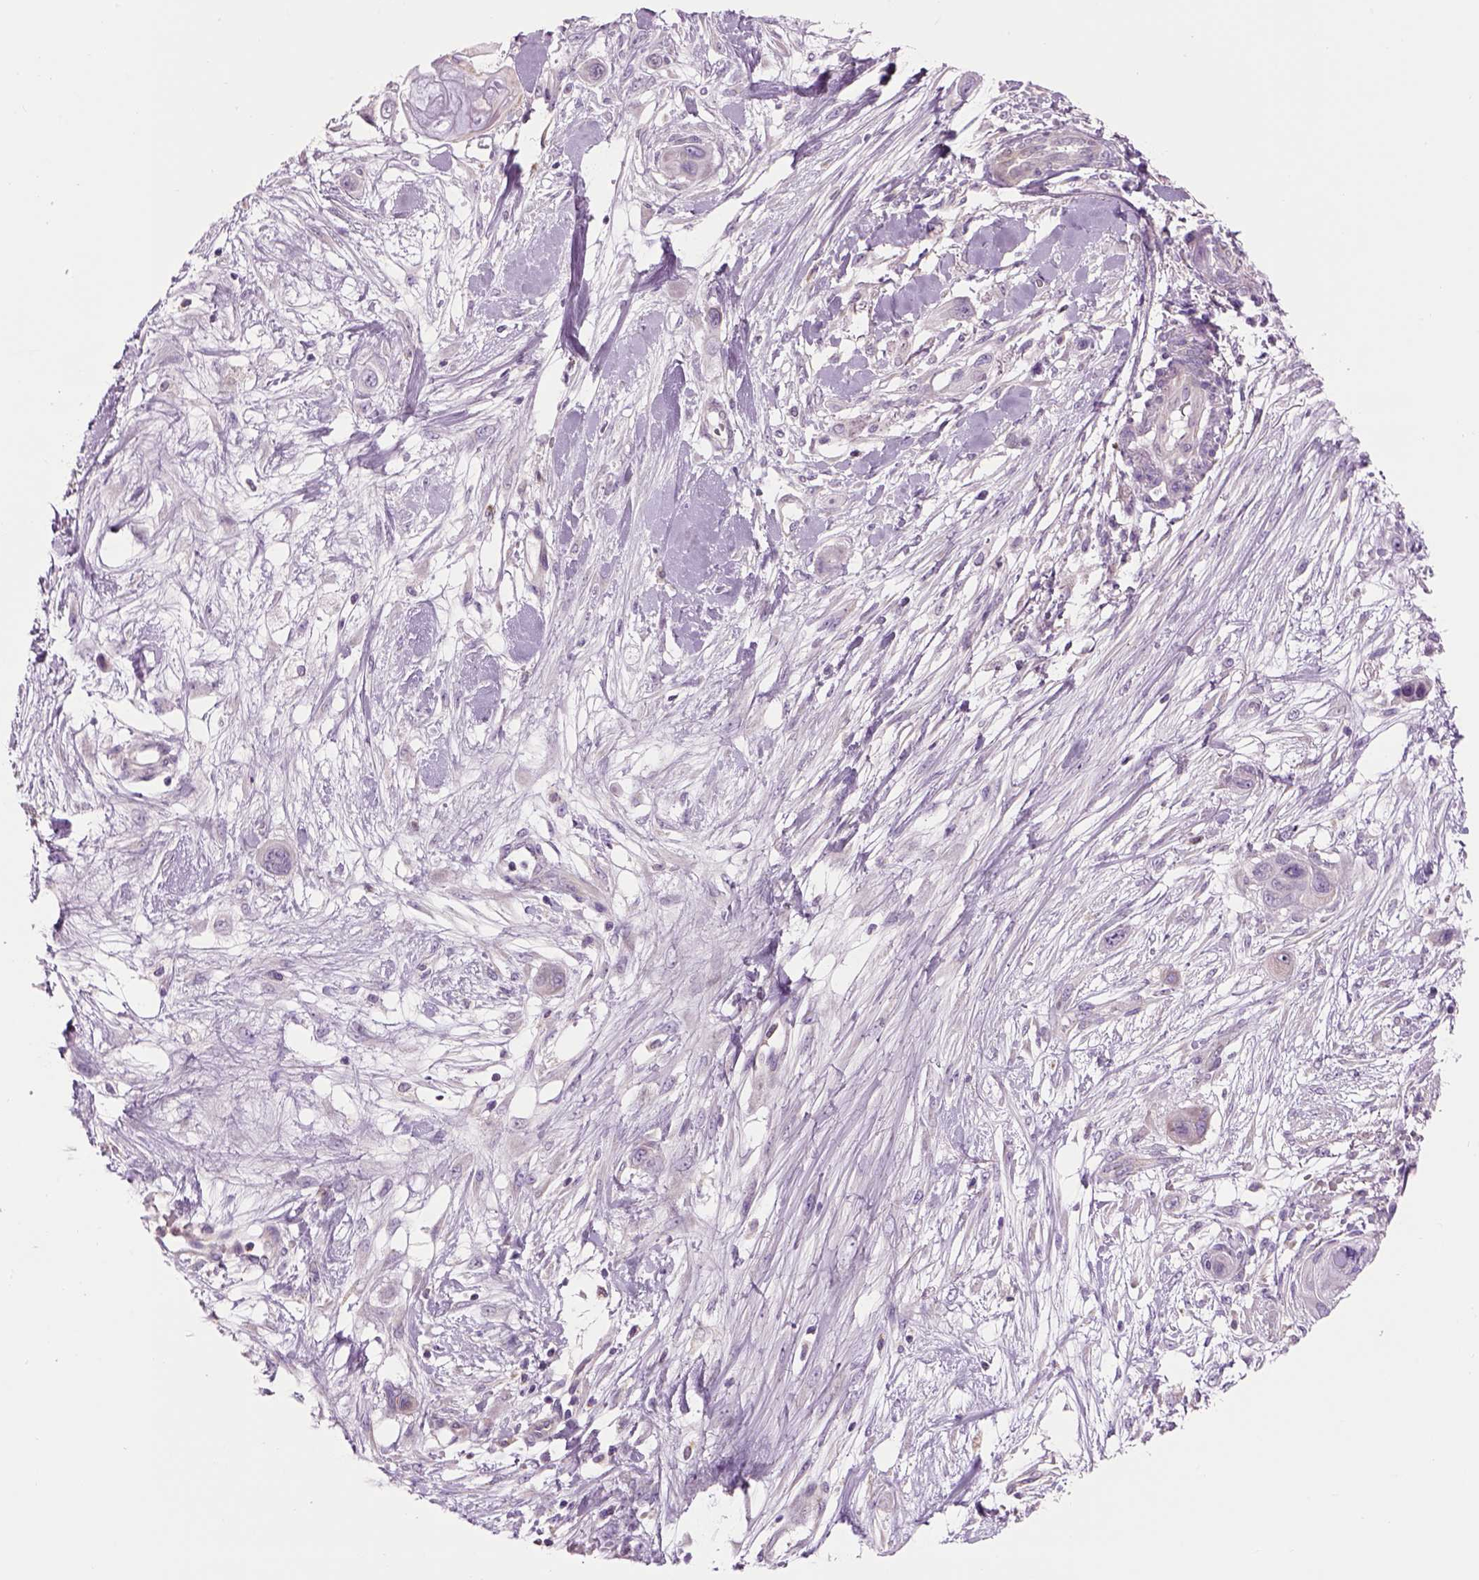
{"staining": {"intensity": "negative", "quantity": "none", "location": "none"}, "tissue": "skin cancer", "cell_type": "Tumor cells", "image_type": "cancer", "snomed": [{"axis": "morphology", "description": "Squamous cell carcinoma, NOS"}, {"axis": "topography", "description": "Skin"}], "caption": "An immunohistochemistry image of skin cancer is shown. There is no staining in tumor cells of skin cancer. (DAB (3,3'-diaminobenzidine) immunohistochemistry with hematoxylin counter stain).", "gene": "IFT52", "patient": {"sex": "male", "age": 79}}